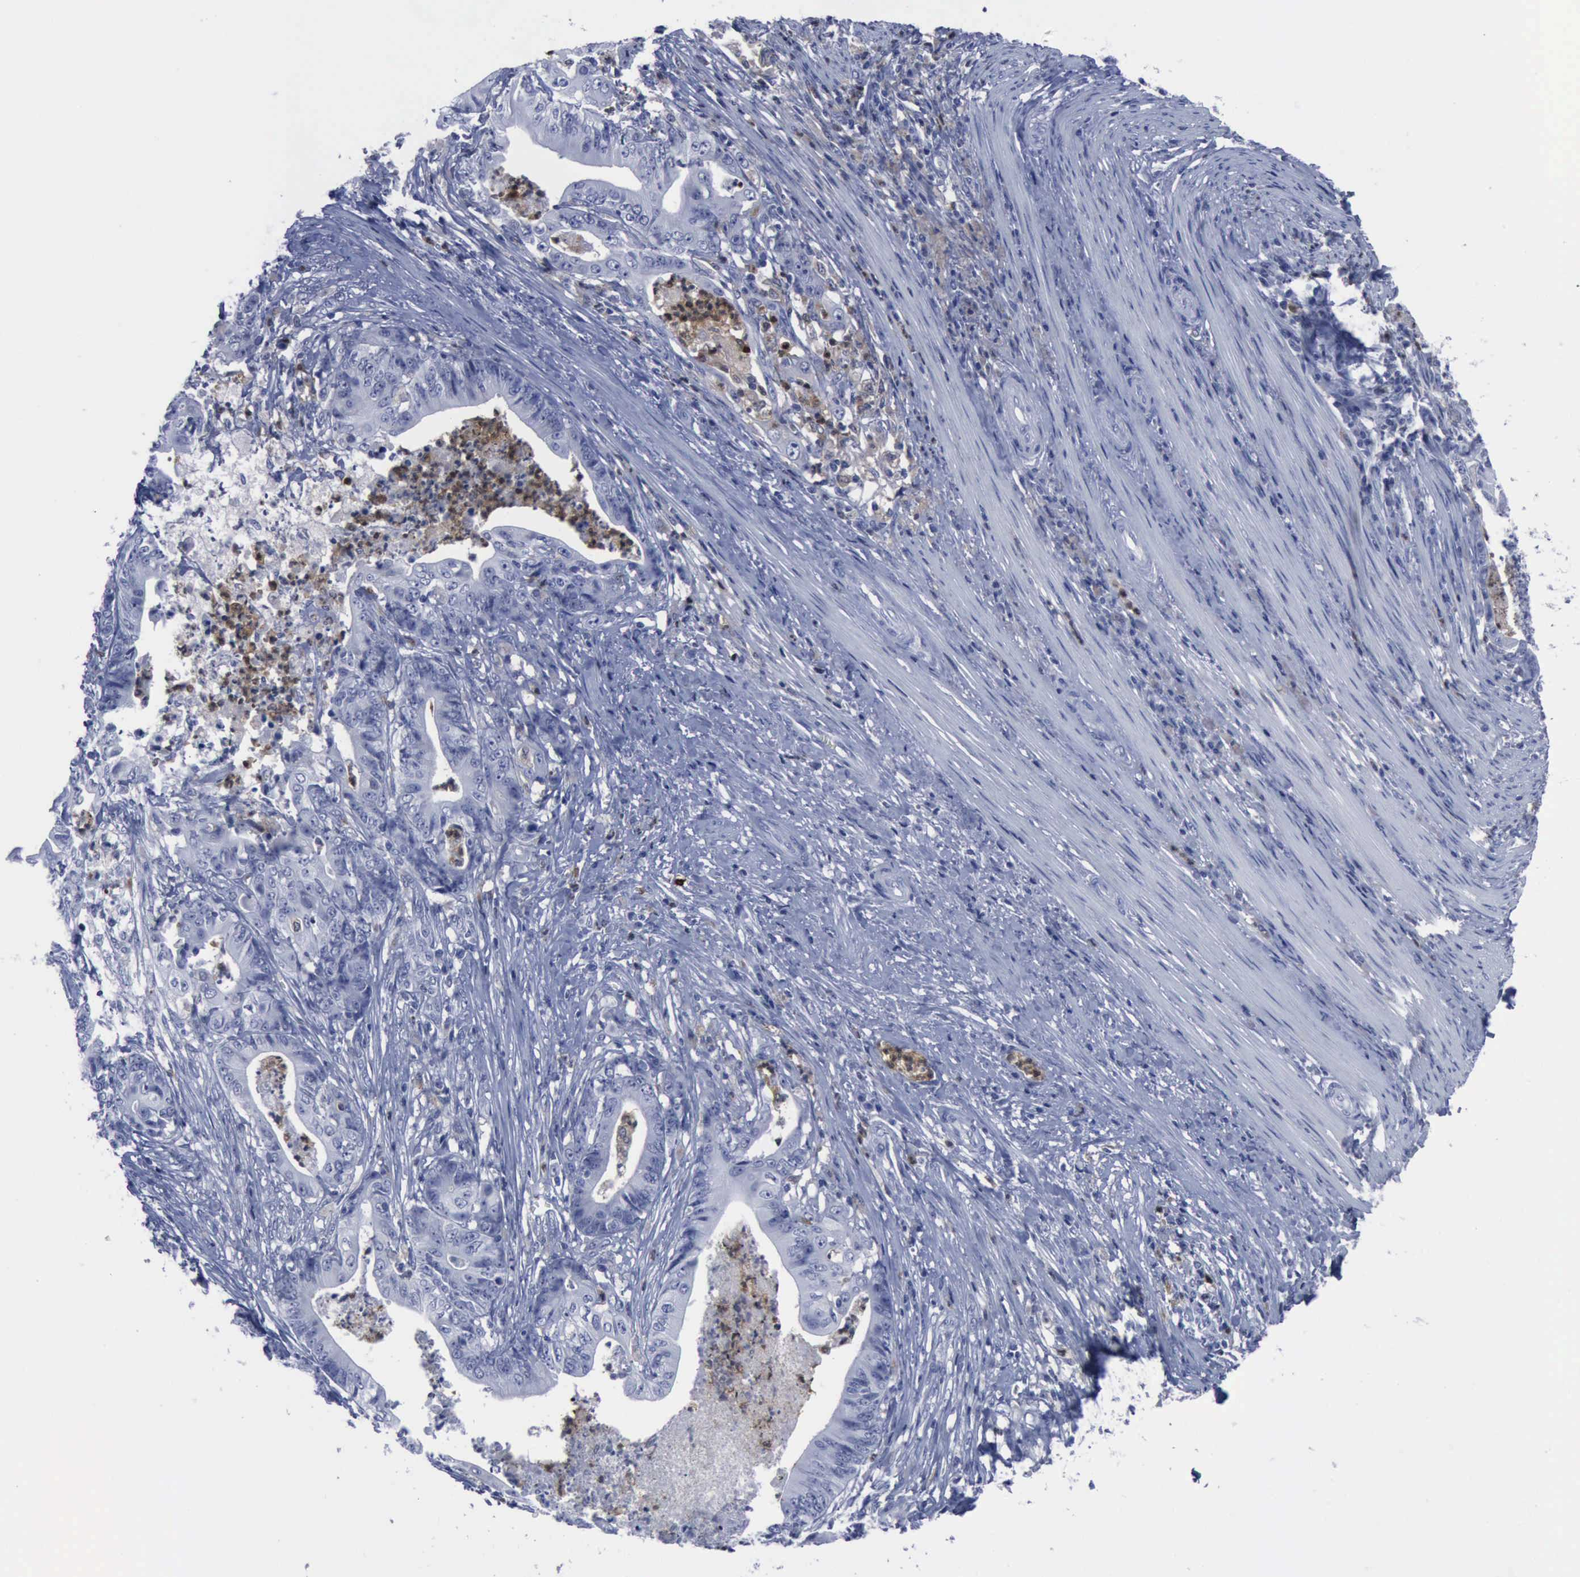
{"staining": {"intensity": "negative", "quantity": "none", "location": "none"}, "tissue": "stomach cancer", "cell_type": "Tumor cells", "image_type": "cancer", "snomed": [{"axis": "morphology", "description": "Adenocarcinoma, NOS"}, {"axis": "topography", "description": "Stomach, lower"}], "caption": "Micrograph shows no significant protein positivity in tumor cells of stomach adenocarcinoma.", "gene": "CSTA", "patient": {"sex": "female", "age": 86}}